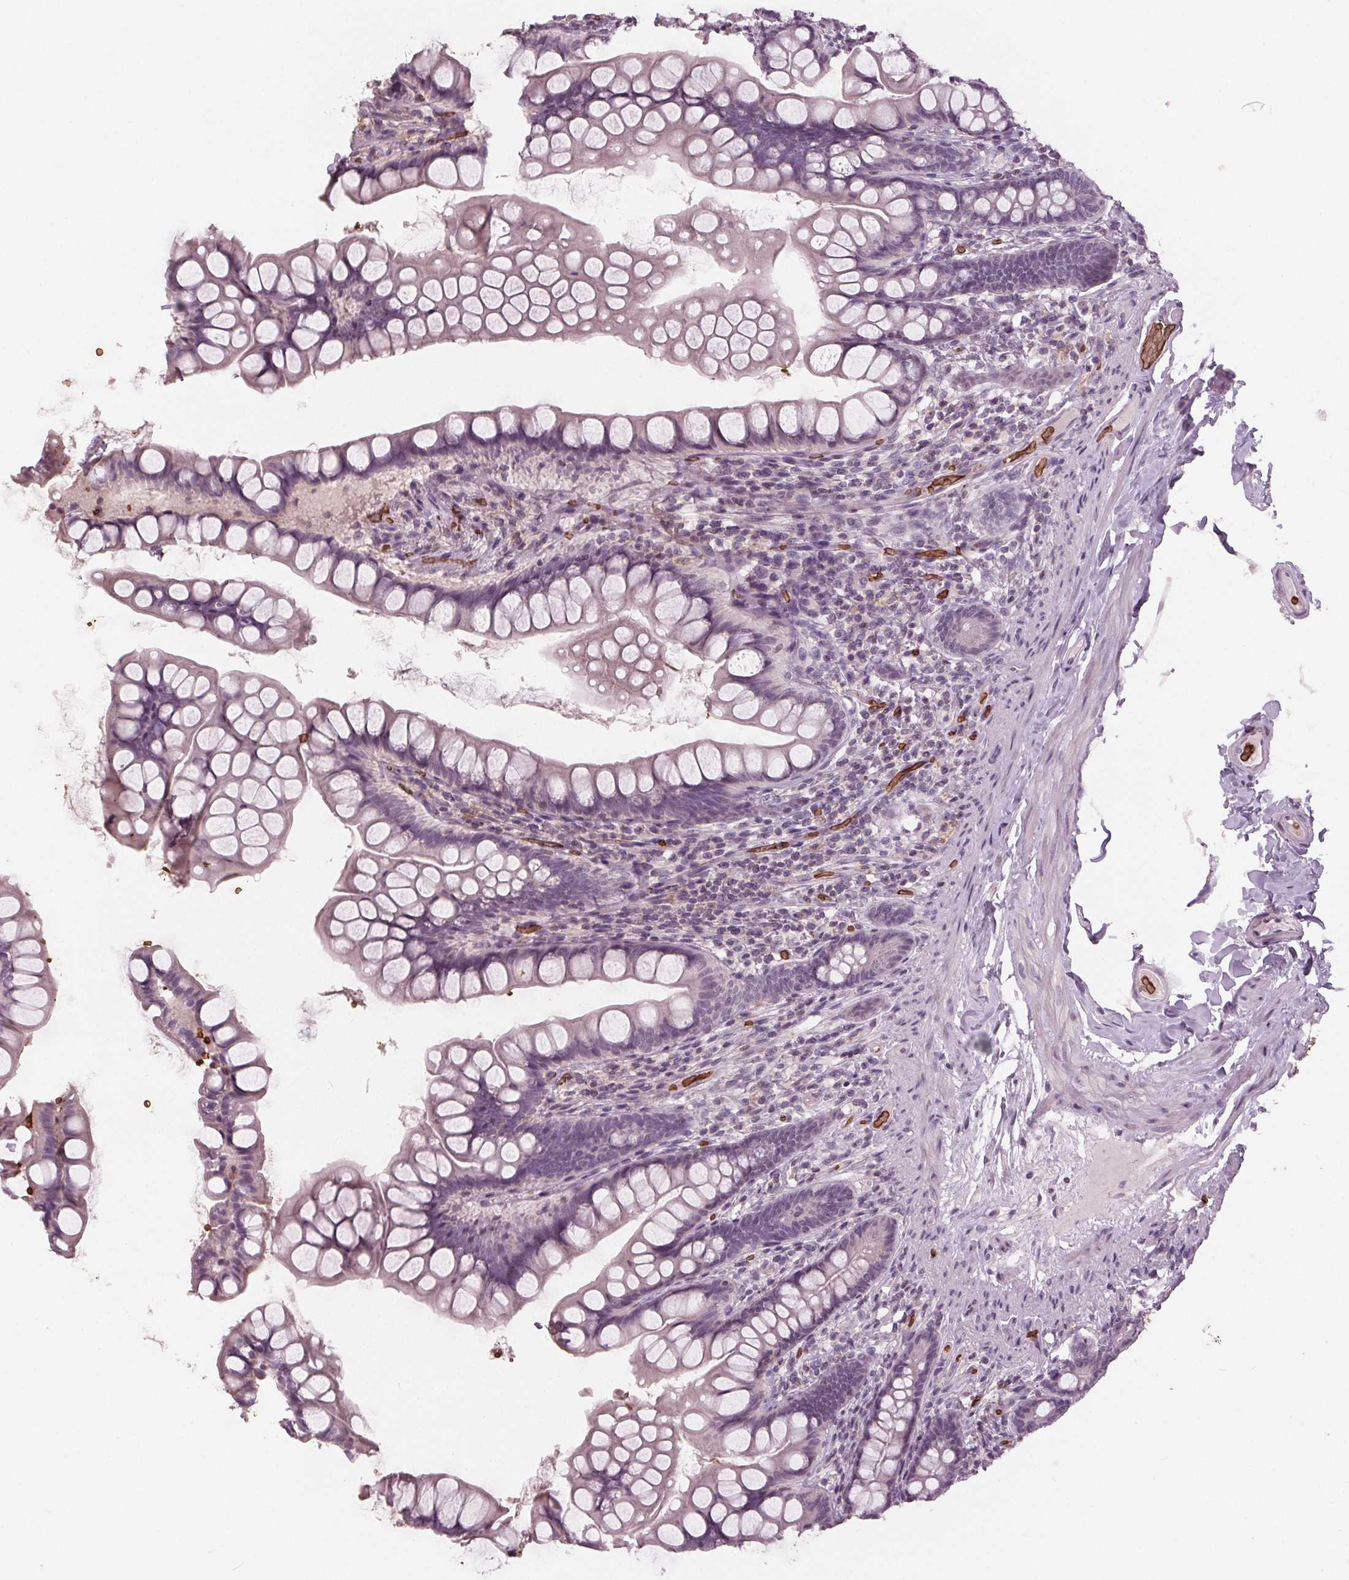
{"staining": {"intensity": "negative", "quantity": "none", "location": "none"}, "tissue": "small intestine", "cell_type": "Glandular cells", "image_type": "normal", "snomed": [{"axis": "morphology", "description": "Normal tissue, NOS"}, {"axis": "topography", "description": "Small intestine"}], "caption": "IHC photomicrograph of unremarkable small intestine: human small intestine stained with DAB (3,3'-diaminobenzidine) demonstrates no significant protein expression in glandular cells. The staining was performed using DAB to visualize the protein expression in brown, while the nuclei were stained in blue with hematoxylin (Magnification: 20x).", "gene": "SLC4A1", "patient": {"sex": "male", "age": 70}}